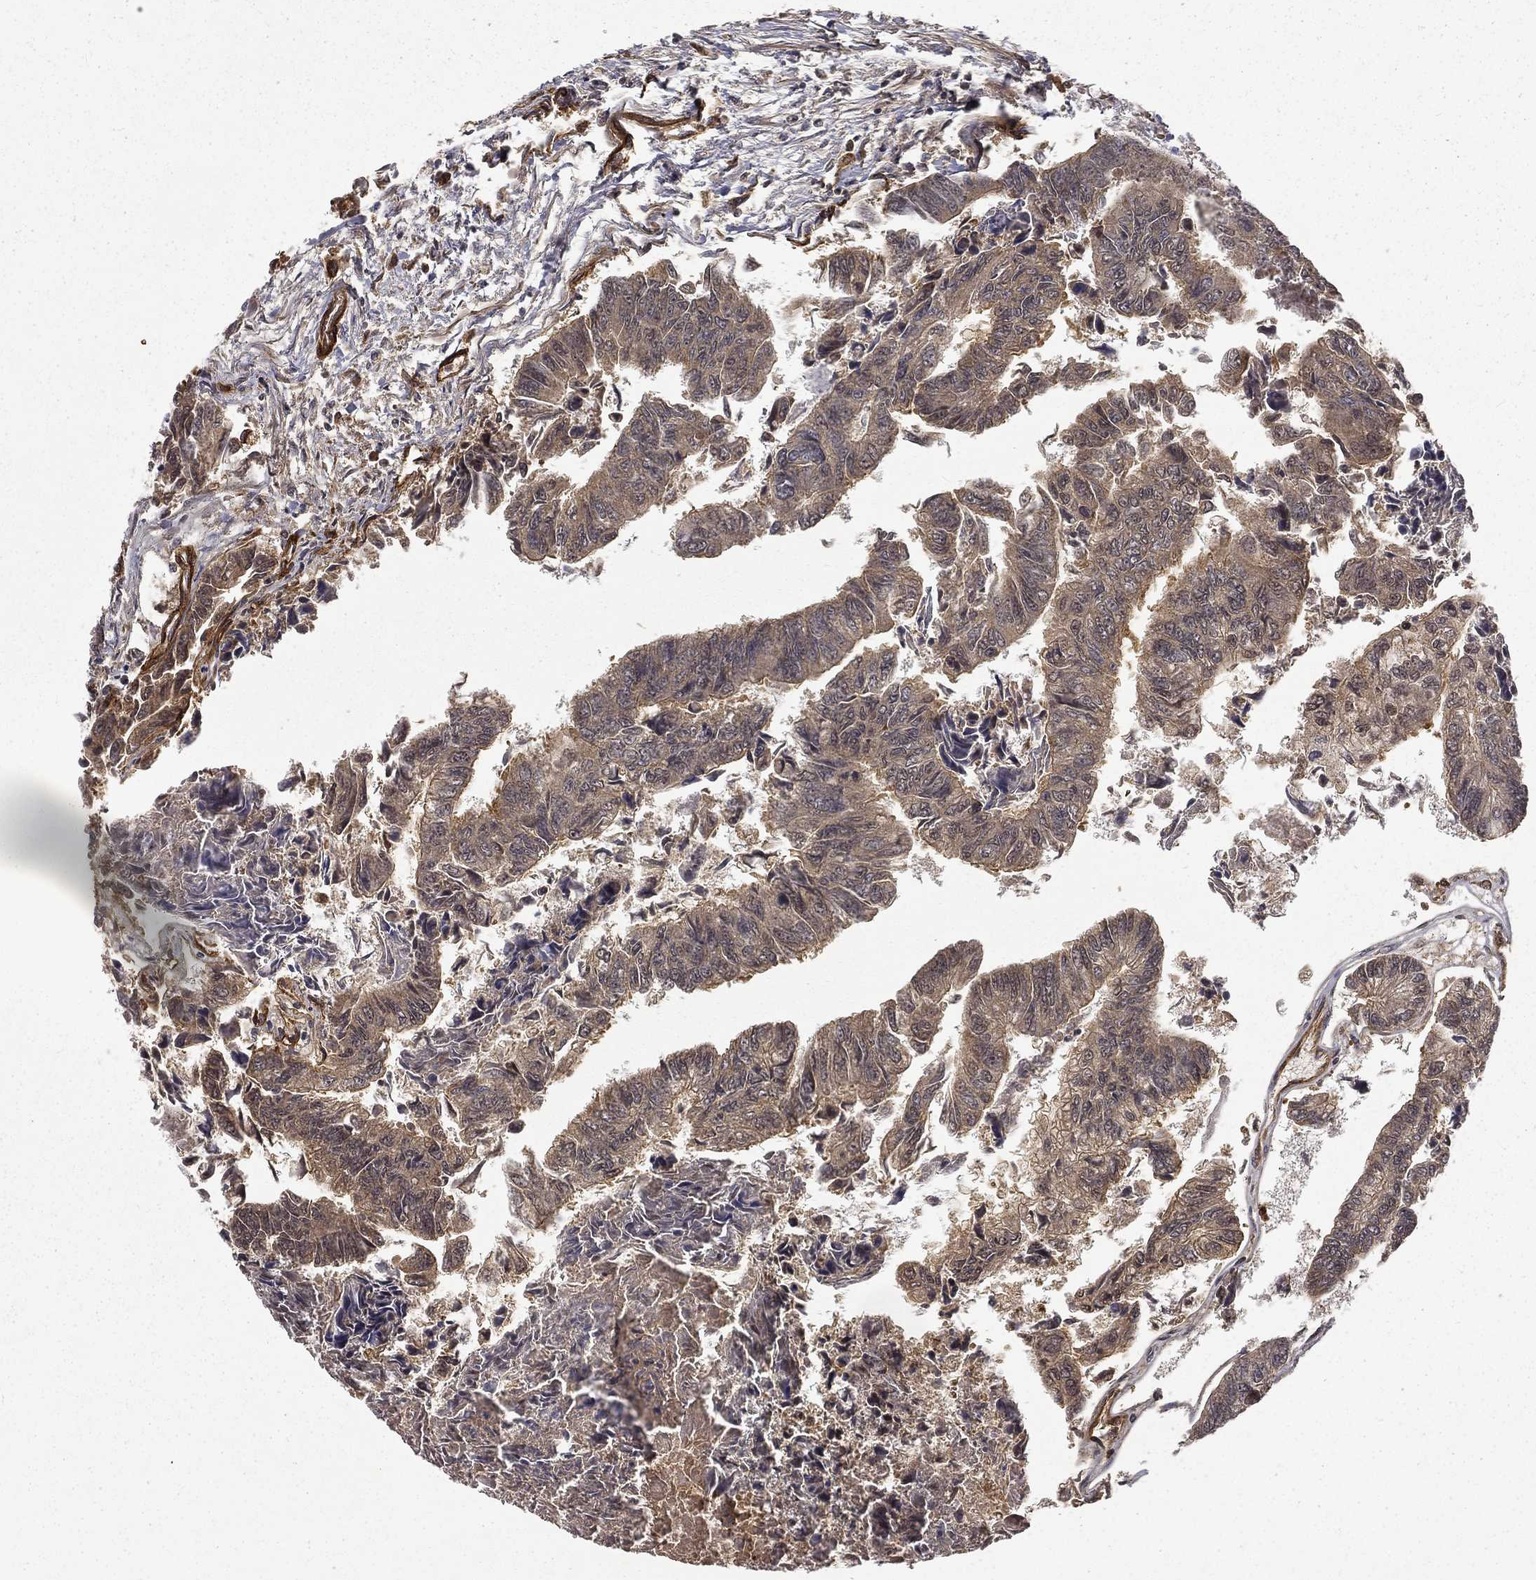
{"staining": {"intensity": "weak", "quantity": "25%-75%", "location": "cytoplasmic/membranous"}, "tissue": "colorectal cancer", "cell_type": "Tumor cells", "image_type": "cancer", "snomed": [{"axis": "morphology", "description": "Adenocarcinoma, NOS"}, {"axis": "topography", "description": "Colon"}], "caption": "Immunohistochemical staining of adenocarcinoma (colorectal) displays low levels of weak cytoplasmic/membranous expression in about 25%-75% of tumor cells. (DAB (3,3'-diaminobenzidine) IHC, brown staining for protein, blue staining for nuclei).", "gene": "FGD1", "patient": {"sex": "female", "age": 65}}